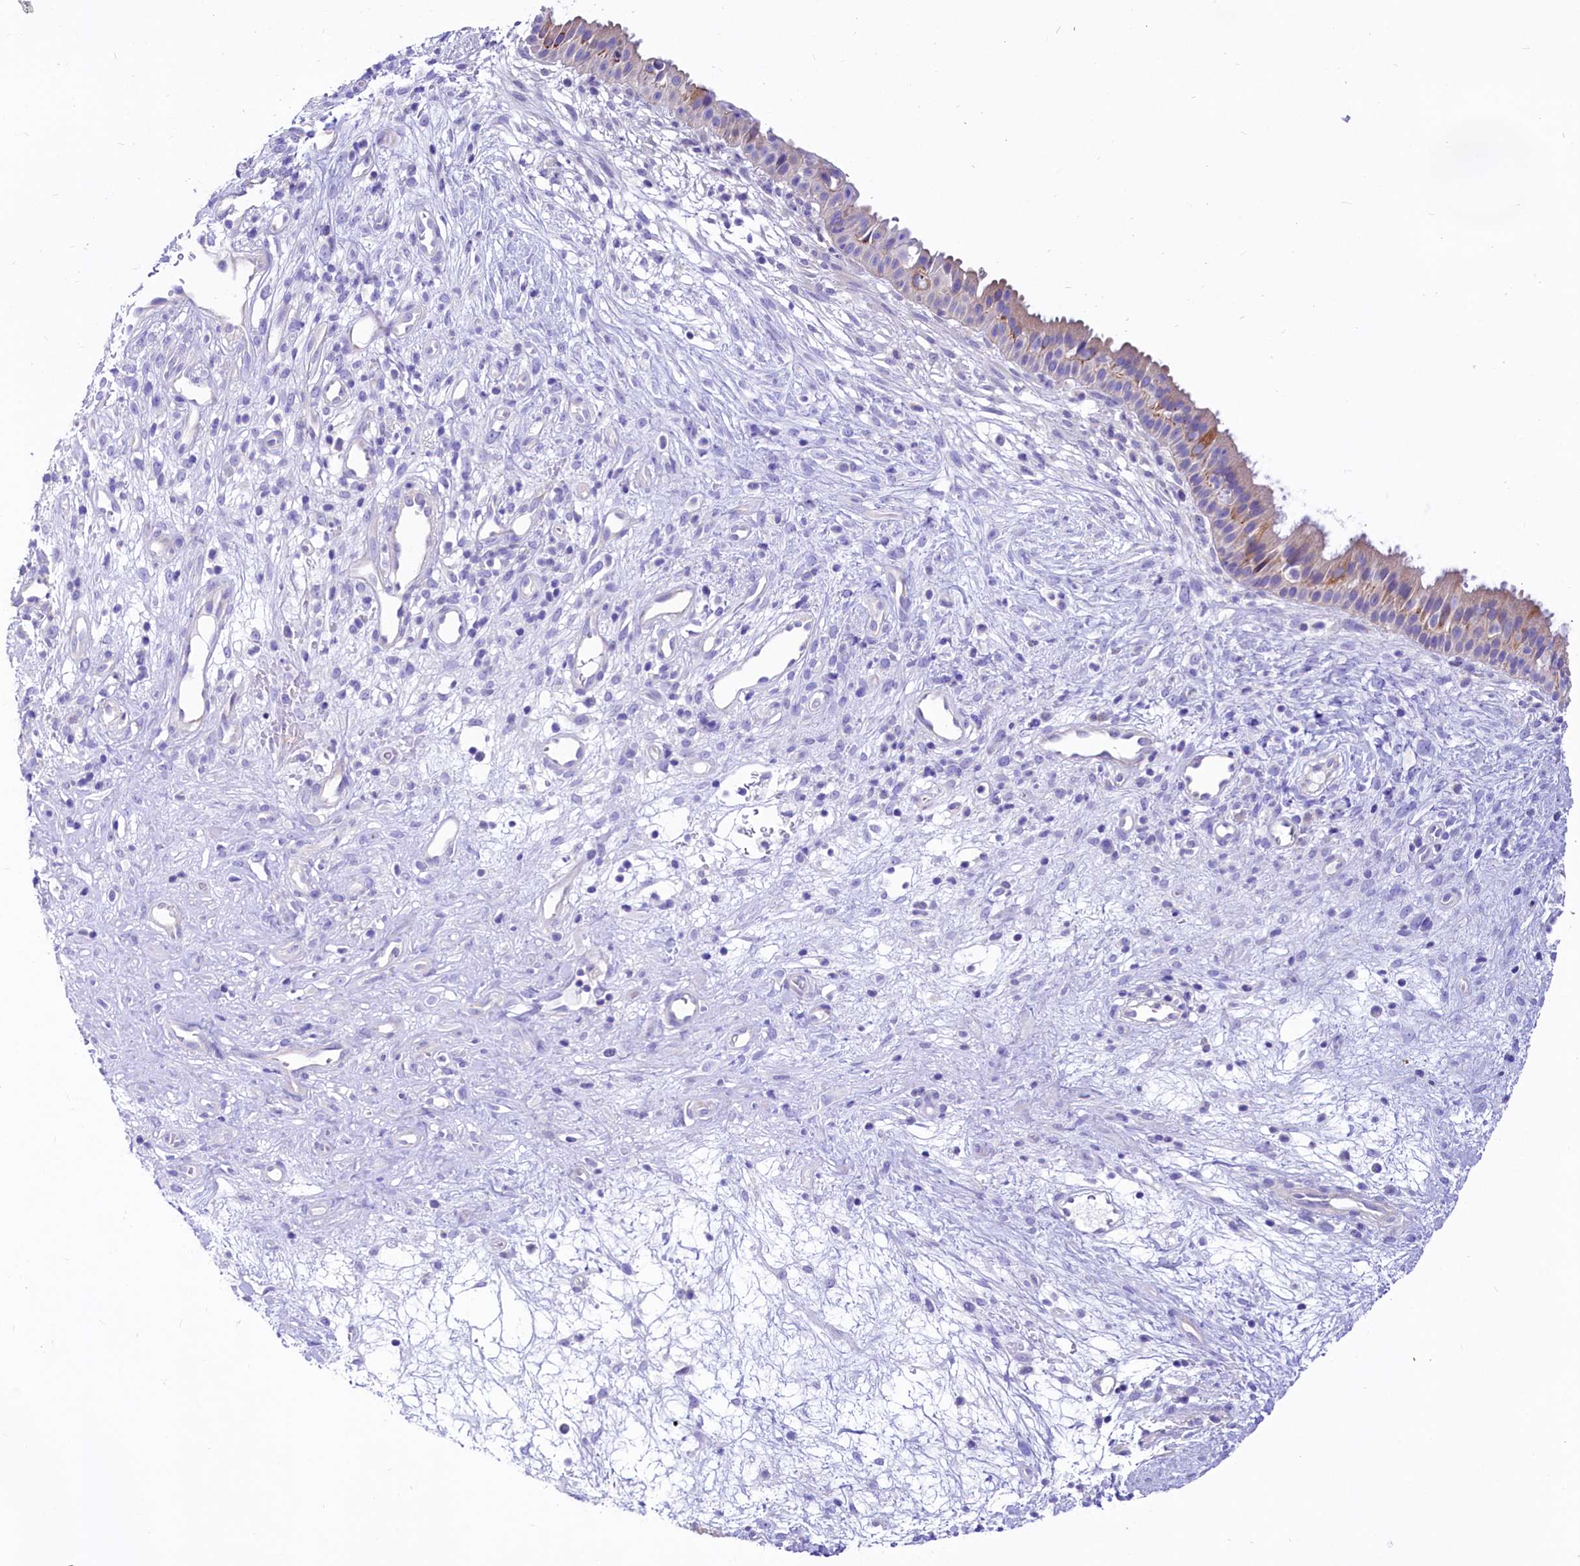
{"staining": {"intensity": "negative", "quantity": "none", "location": "none"}, "tissue": "nasopharynx", "cell_type": "Respiratory epithelial cells", "image_type": "normal", "snomed": [{"axis": "morphology", "description": "Normal tissue, NOS"}, {"axis": "topography", "description": "Nasopharynx"}], "caption": "An immunohistochemistry histopathology image of unremarkable nasopharynx is shown. There is no staining in respiratory epithelial cells of nasopharynx.", "gene": "ABHD5", "patient": {"sex": "male", "age": 22}}